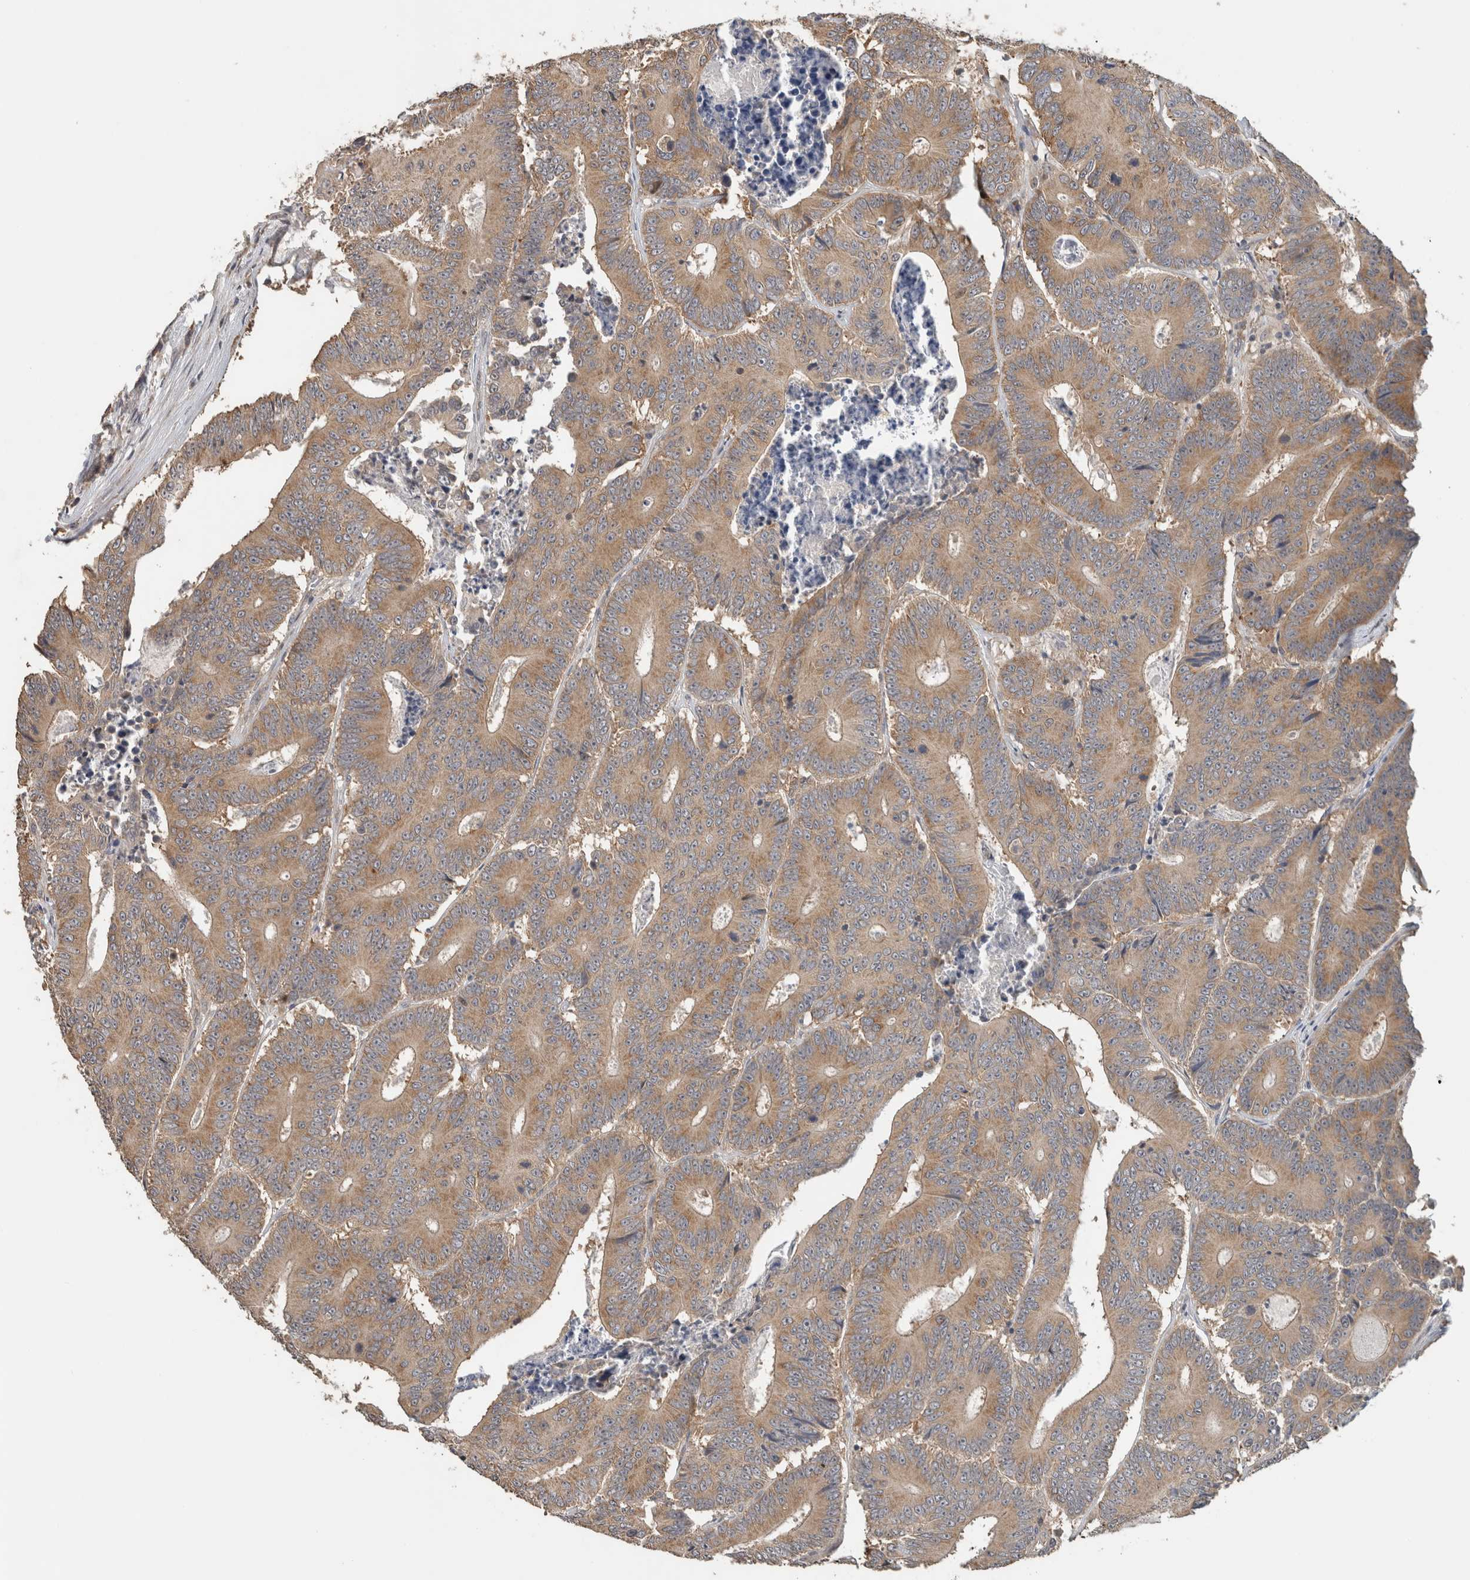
{"staining": {"intensity": "moderate", "quantity": ">75%", "location": "cytoplasmic/membranous"}, "tissue": "colorectal cancer", "cell_type": "Tumor cells", "image_type": "cancer", "snomed": [{"axis": "morphology", "description": "Adenocarcinoma, NOS"}, {"axis": "topography", "description": "Colon"}], "caption": "Tumor cells show medium levels of moderate cytoplasmic/membranous staining in about >75% of cells in colorectal cancer (adenocarcinoma). (Brightfield microscopy of DAB IHC at high magnification).", "gene": "PUM1", "patient": {"sex": "male", "age": 83}}